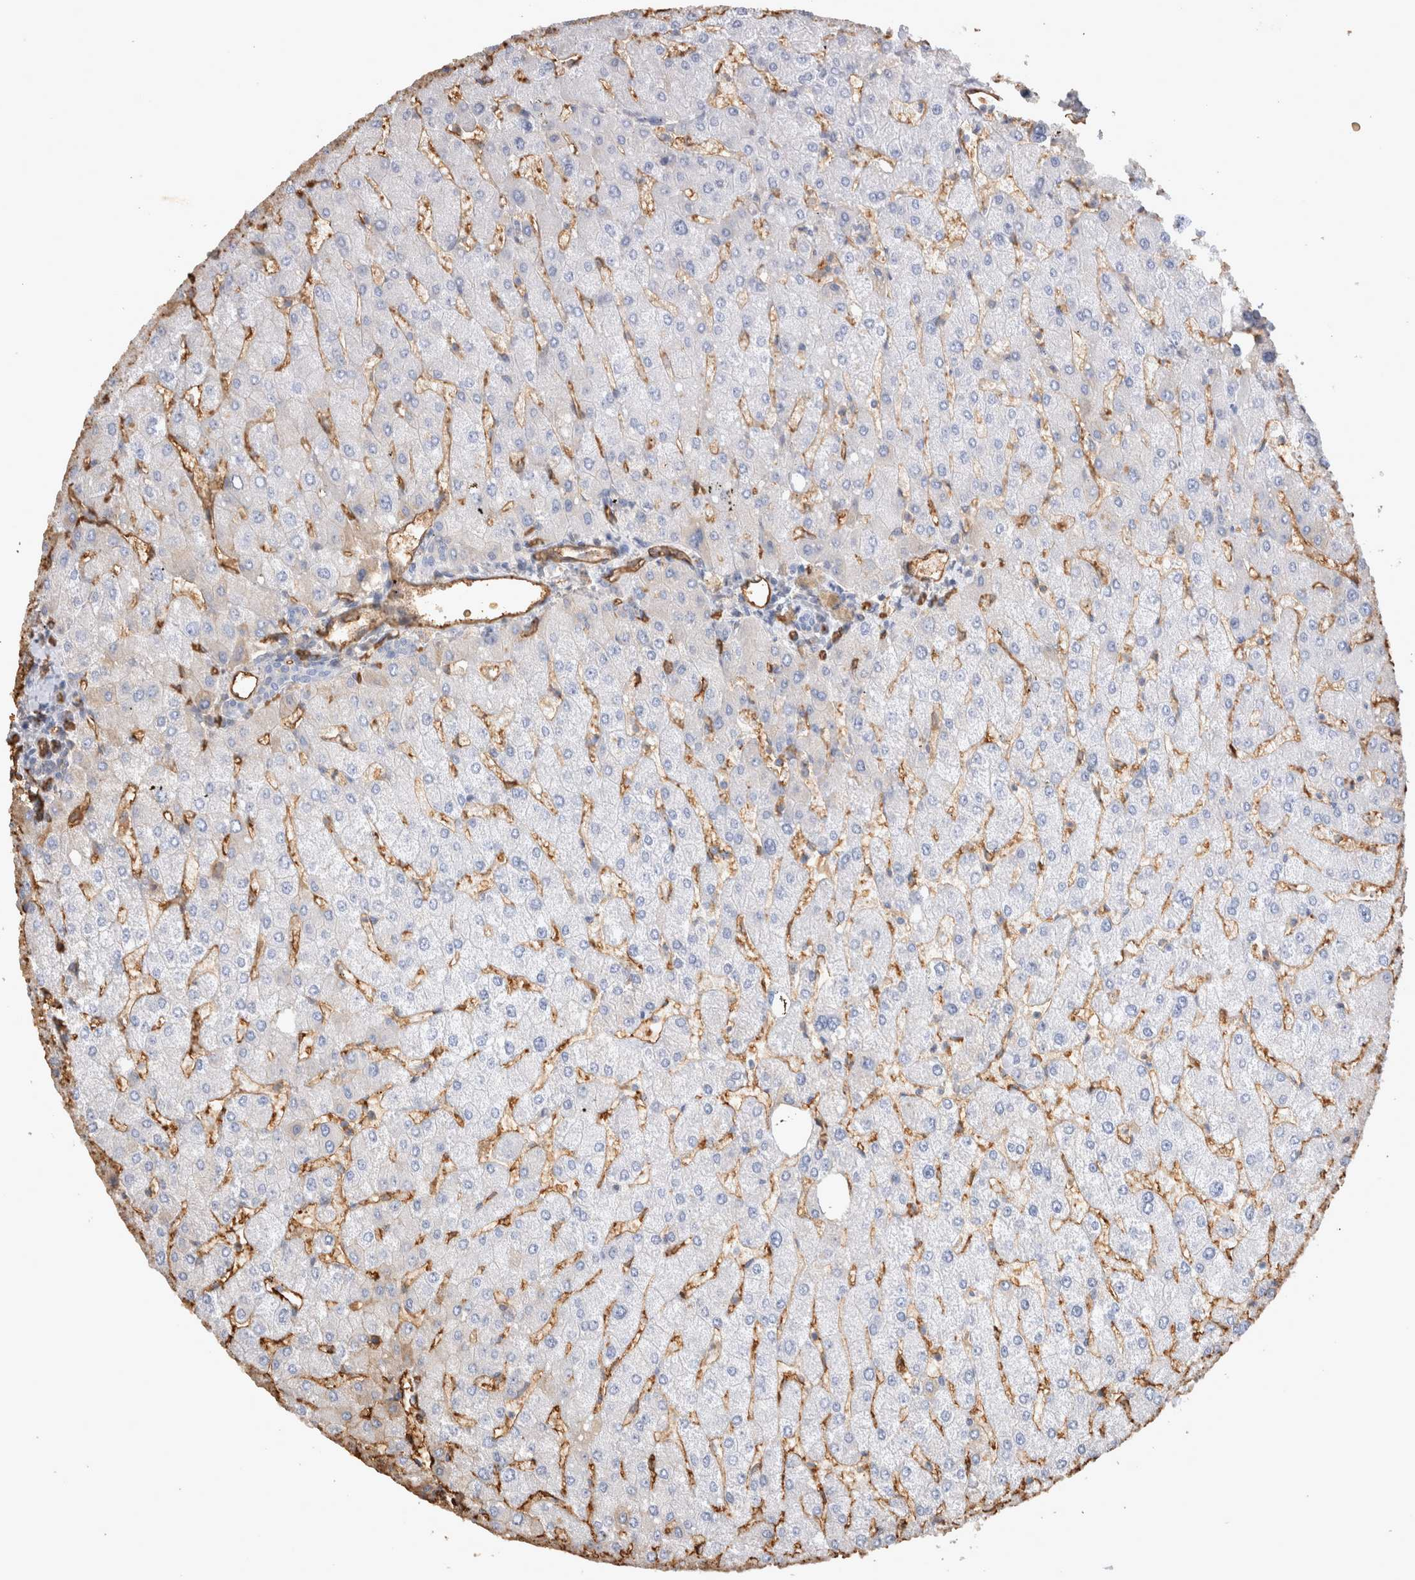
{"staining": {"intensity": "negative", "quantity": "none", "location": "none"}, "tissue": "liver", "cell_type": "Cholangiocytes", "image_type": "normal", "snomed": [{"axis": "morphology", "description": "Normal tissue, NOS"}, {"axis": "topography", "description": "Liver"}], "caption": "Cholangiocytes show no significant expression in unremarkable liver. (DAB (3,3'-diaminobenzidine) IHC with hematoxylin counter stain).", "gene": "IL17RC", "patient": {"sex": "male", "age": 55}}